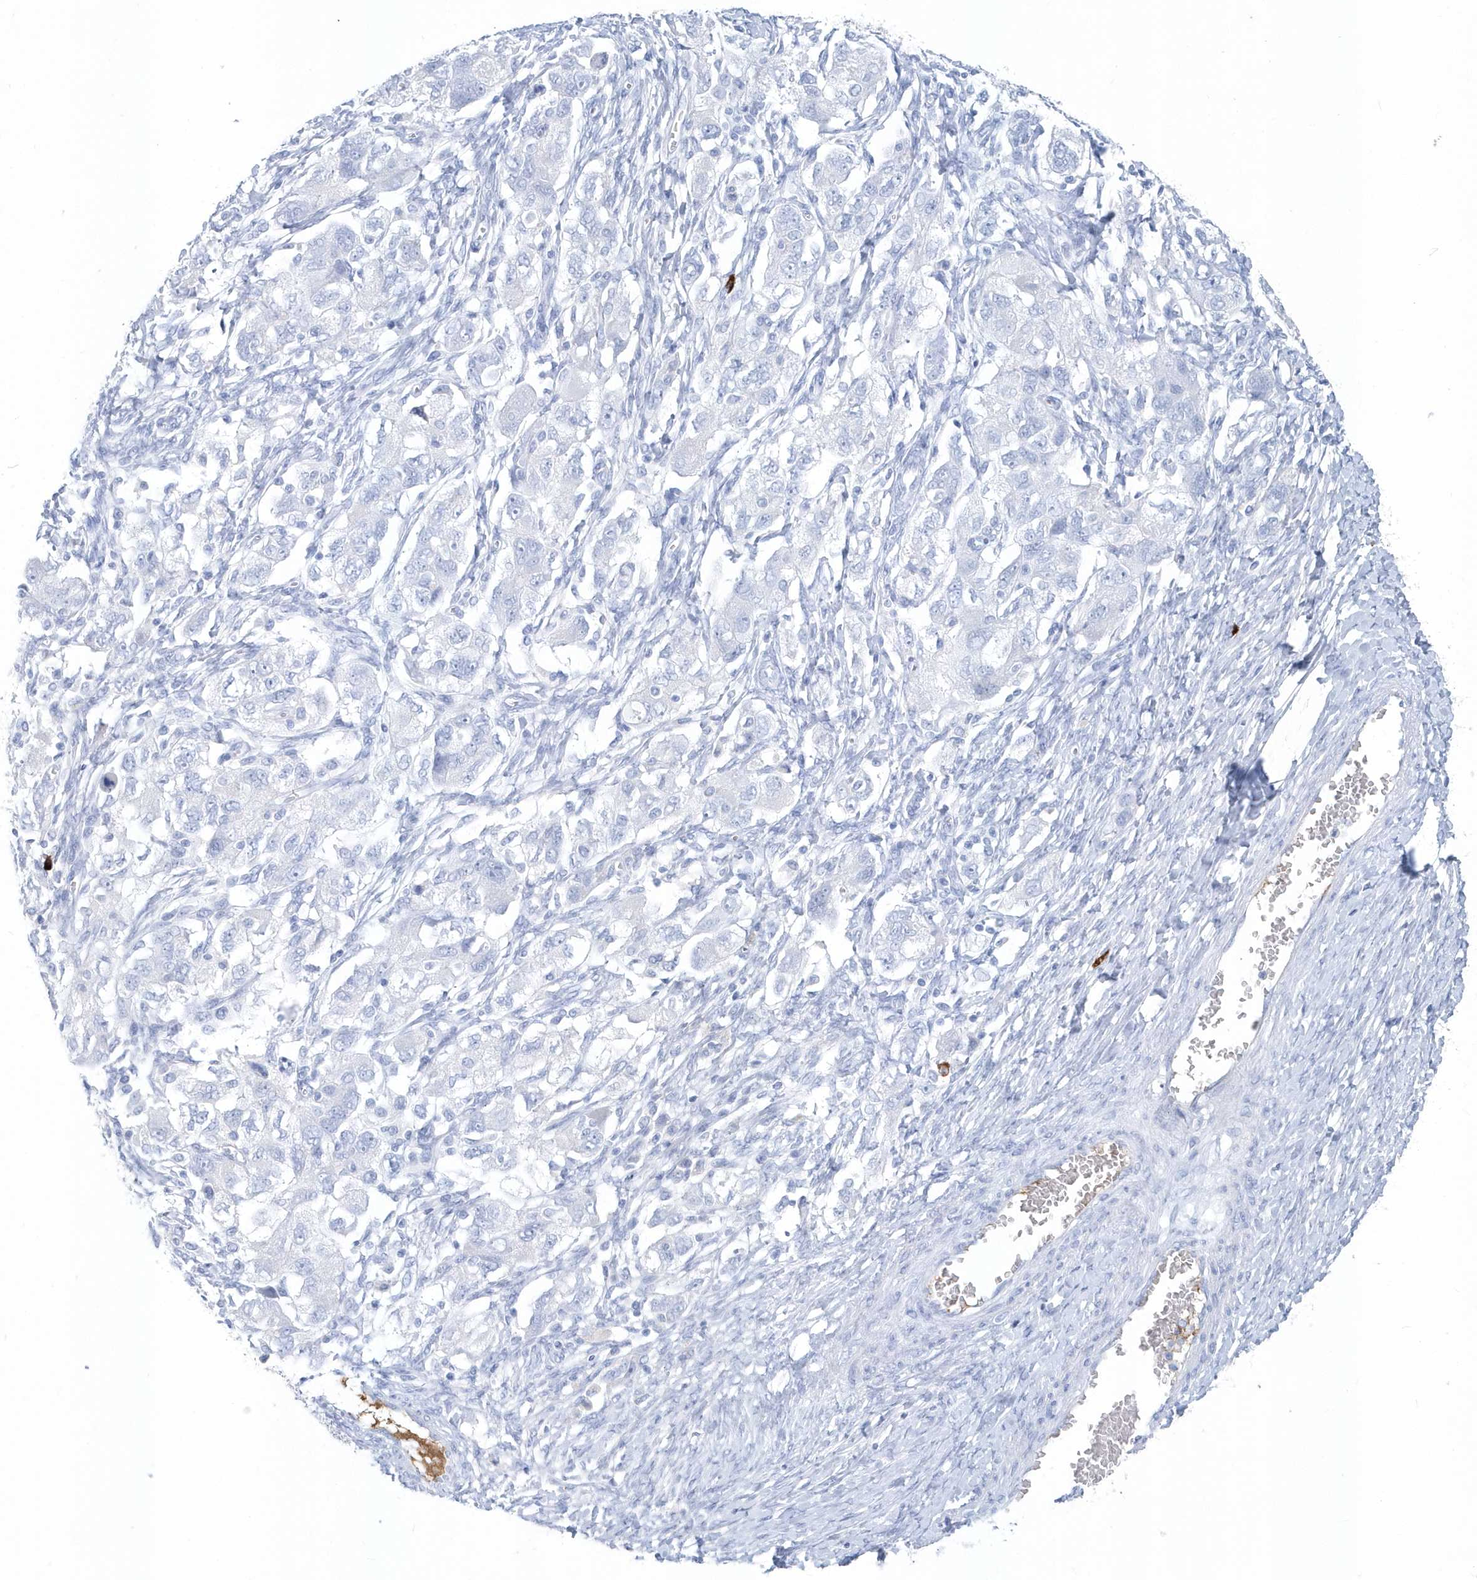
{"staining": {"intensity": "negative", "quantity": "none", "location": "none"}, "tissue": "ovarian cancer", "cell_type": "Tumor cells", "image_type": "cancer", "snomed": [{"axis": "morphology", "description": "Carcinoma, NOS"}, {"axis": "morphology", "description": "Cystadenocarcinoma, serous, NOS"}, {"axis": "topography", "description": "Ovary"}], "caption": "IHC of human ovarian carcinoma displays no staining in tumor cells.", "gene": "JCHAIN", "patient": {"sex": "female", "age": 69}}